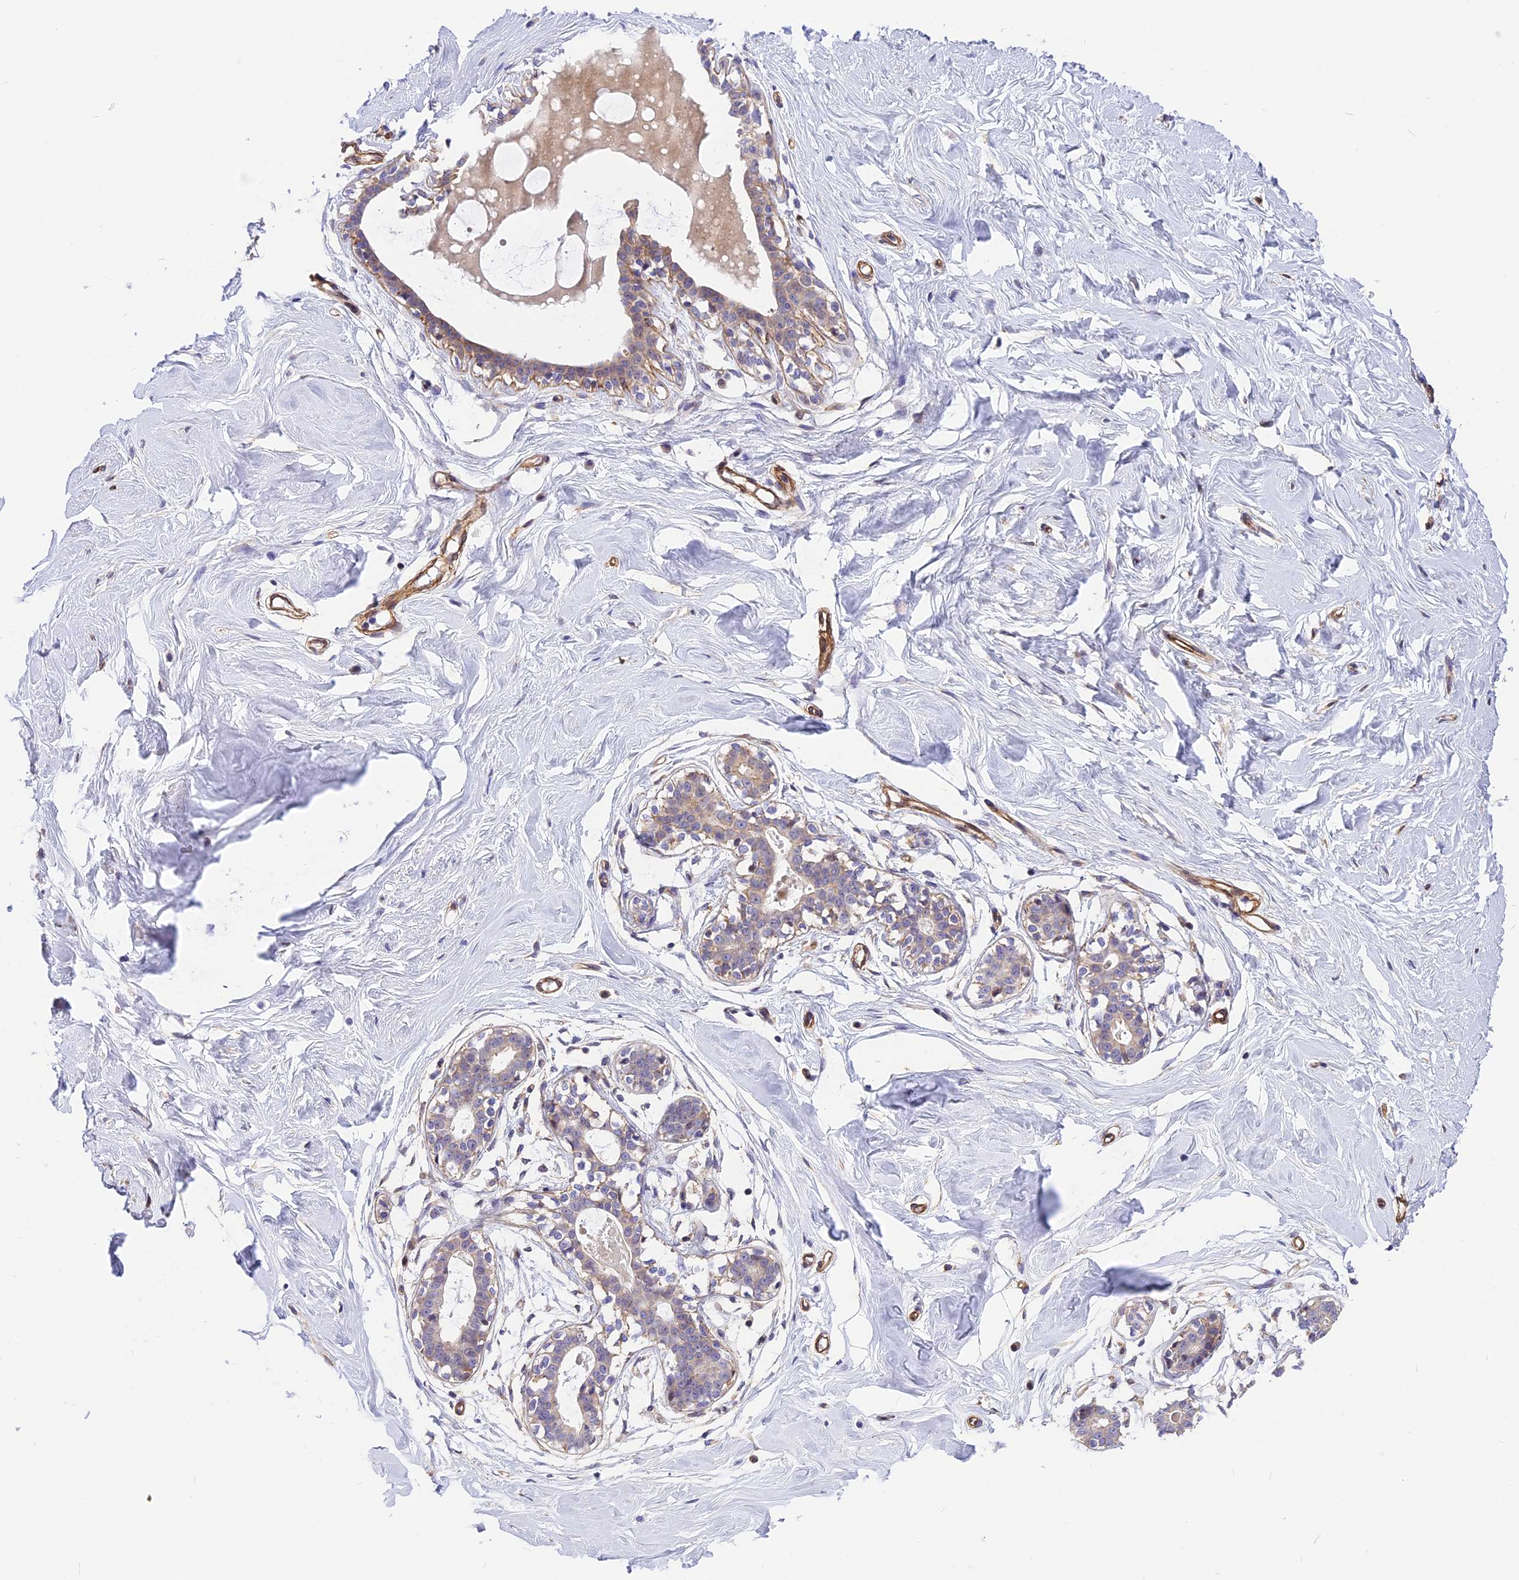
{"staining": {"intensity": "negative", "quantity": "none", "location": "none"}, "tissue": "breast", "cell_type": "Adipocytes", "image_type": "normal", "snomed": [{"axis": "morphology", "description": "Normal tissue, NOS"}, {"axis": "morphology", "description": "Adenoma, NOS"}, {"axis": "topography", "description": "Breast"}], "caption": "The immunohistochemistry micrograph has no significant expression in adipocytes of breast.", "gene": "R3HDM4", "patient": {"sex": "female", "age": 23}}